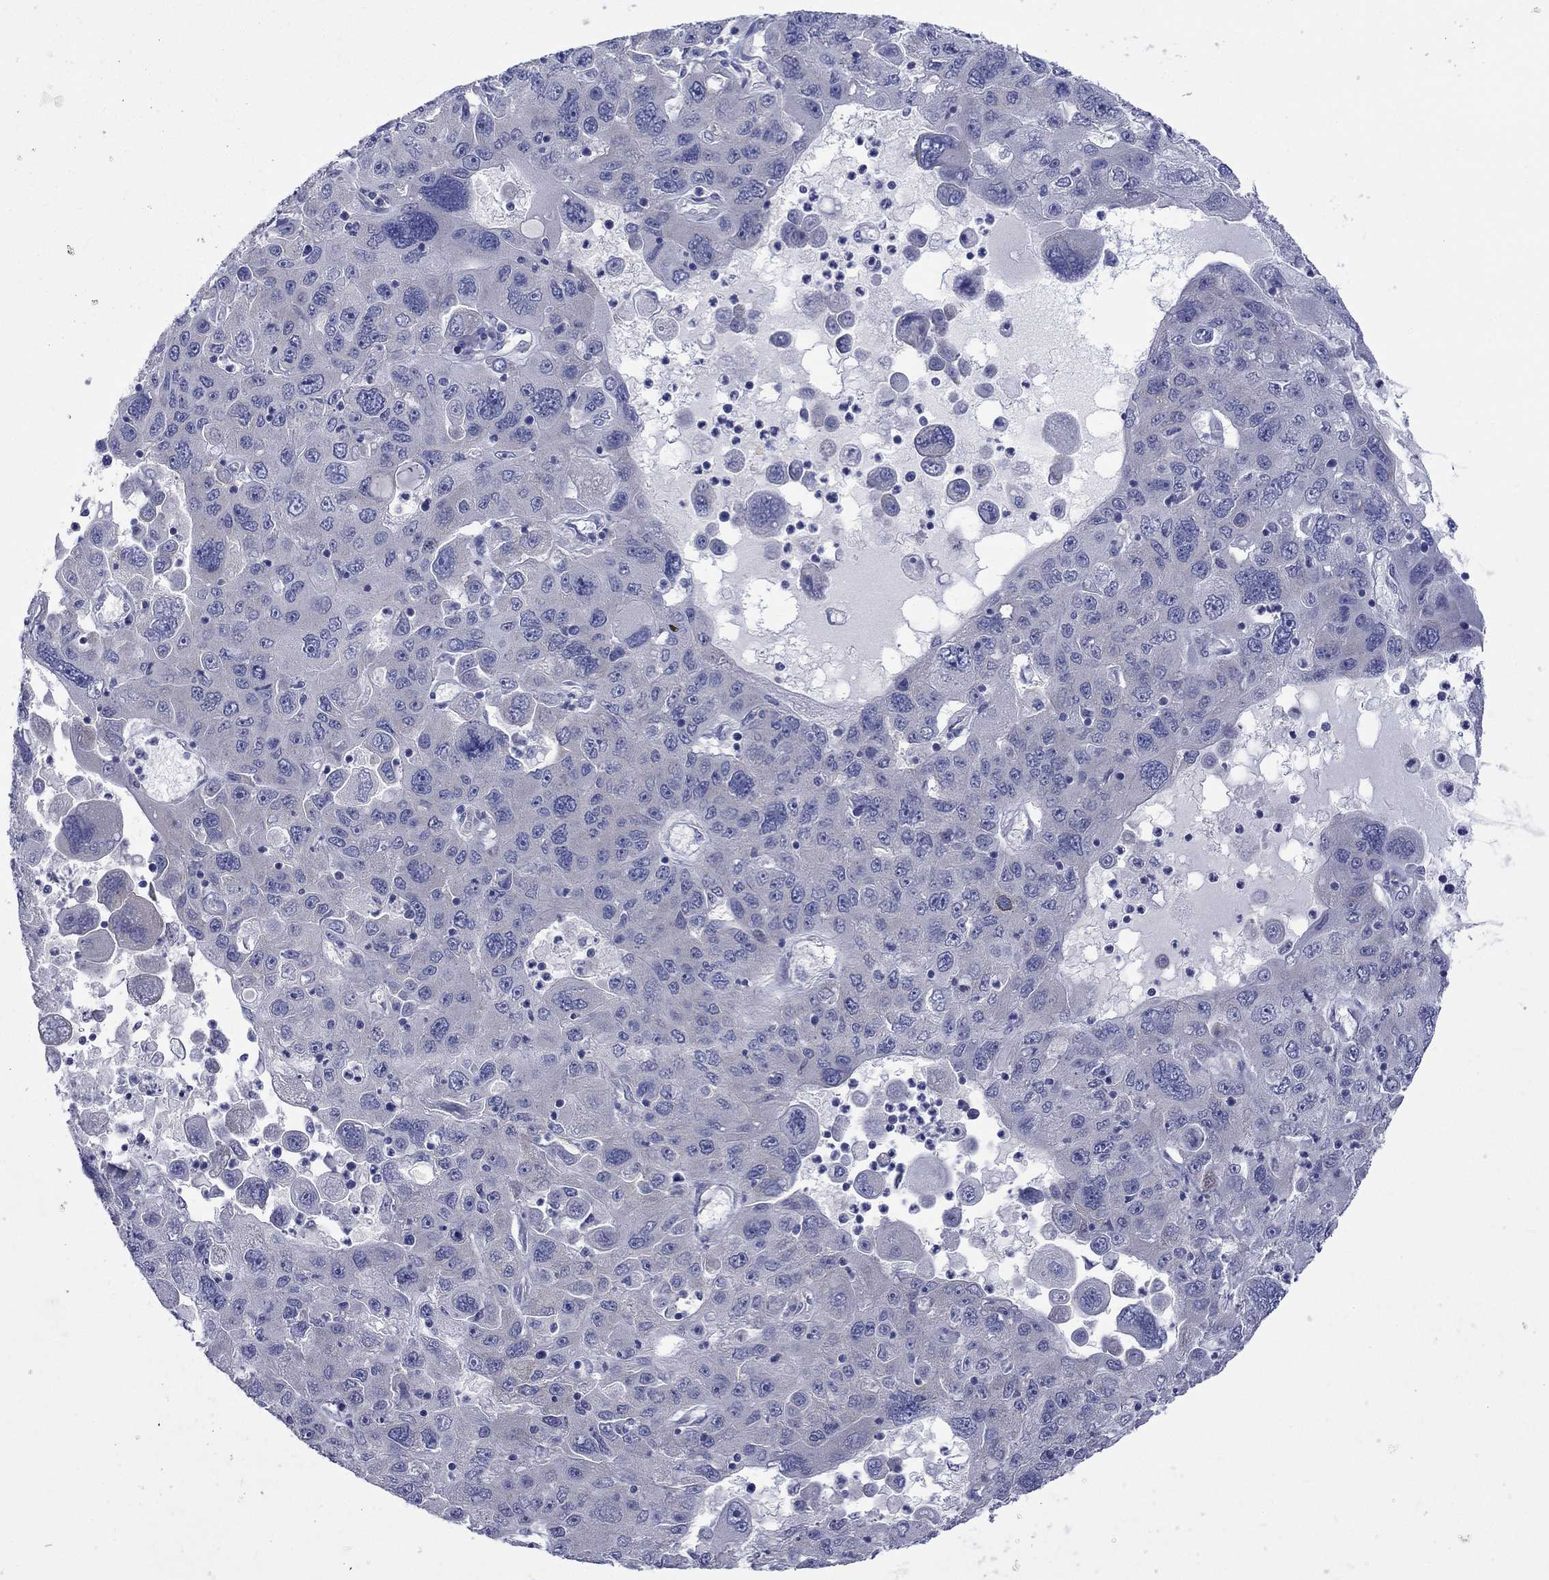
{"staining": {"intensity": "negative", "quantity": "none", "location": "none"}, "tissue": "stomach cancer", "cell_type": "Tumor cells", "image_type": "cancer", "snomed": [{"axis": "morphology", "description": "Adenocarcinoma, NOS"}, {"axis": "topography", "description": "Stomach"}], "caption": "Adenocarcinoma (stomach) stained for a protein using IHC shows no expression tumor cells.", "gene": "CERS1", "patient": {"sex": "male", "age": 56}}